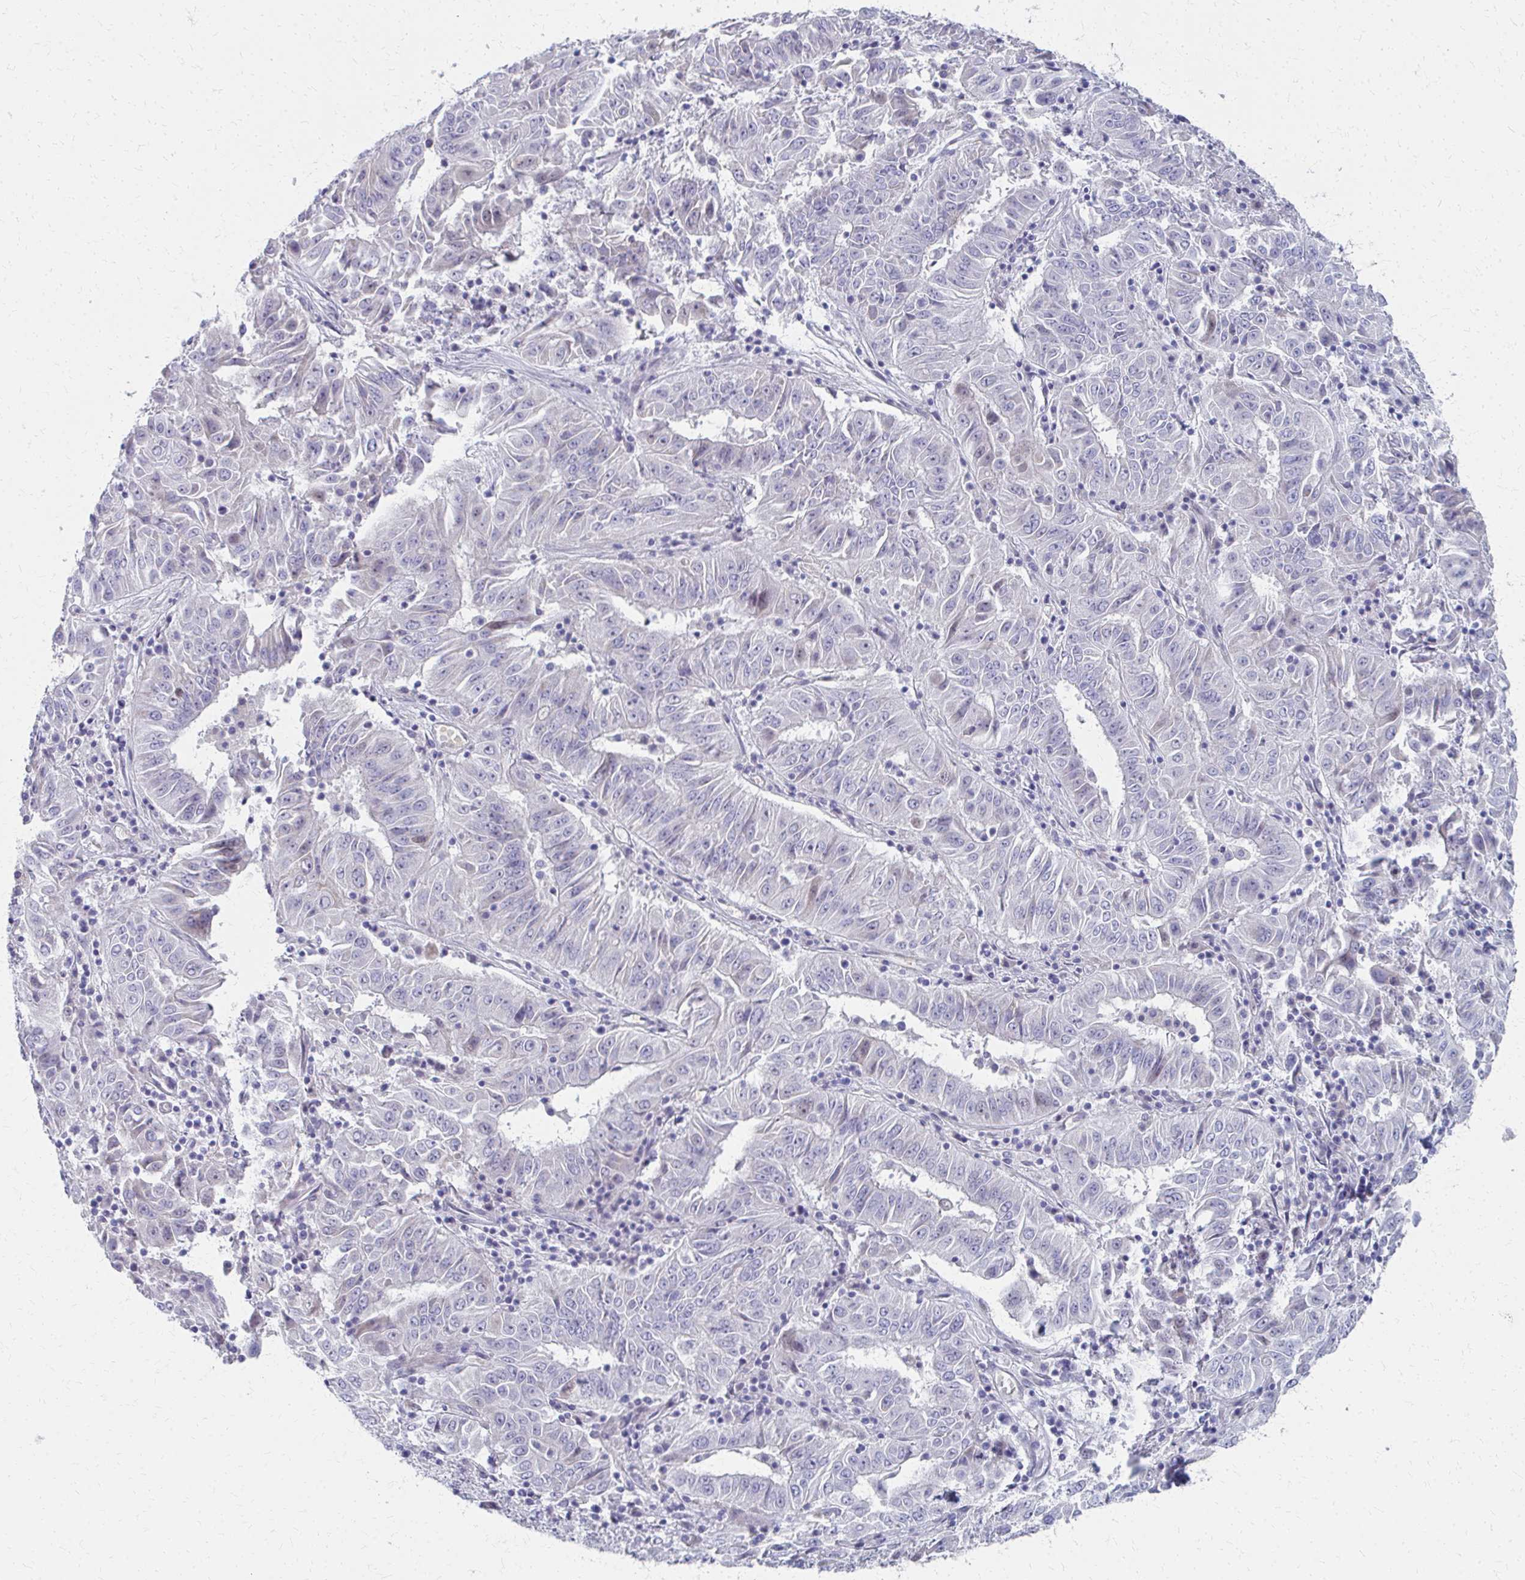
{"staining": {"intensity": "negative", "quantity": "none", "location": "none"}, "tissue": "pancreatic cancer", "cell_type": "Tumor cells", "image_type": "cancer", "snomed": [{"axis": "morphology", "description": "Adenocarcinoma, NOS"}, {"axis": "topography", "description": "Pancreas"}], "caption": "This histopathology image is of pancreatic cancer stained with immunohistochemistry (IHC) to label a protein in brown with the nuclei are counter-stained blue. There is no expression in tumor cells.", "gene": "MS4A2", "patient": {"sex": "male", "age": 63}}